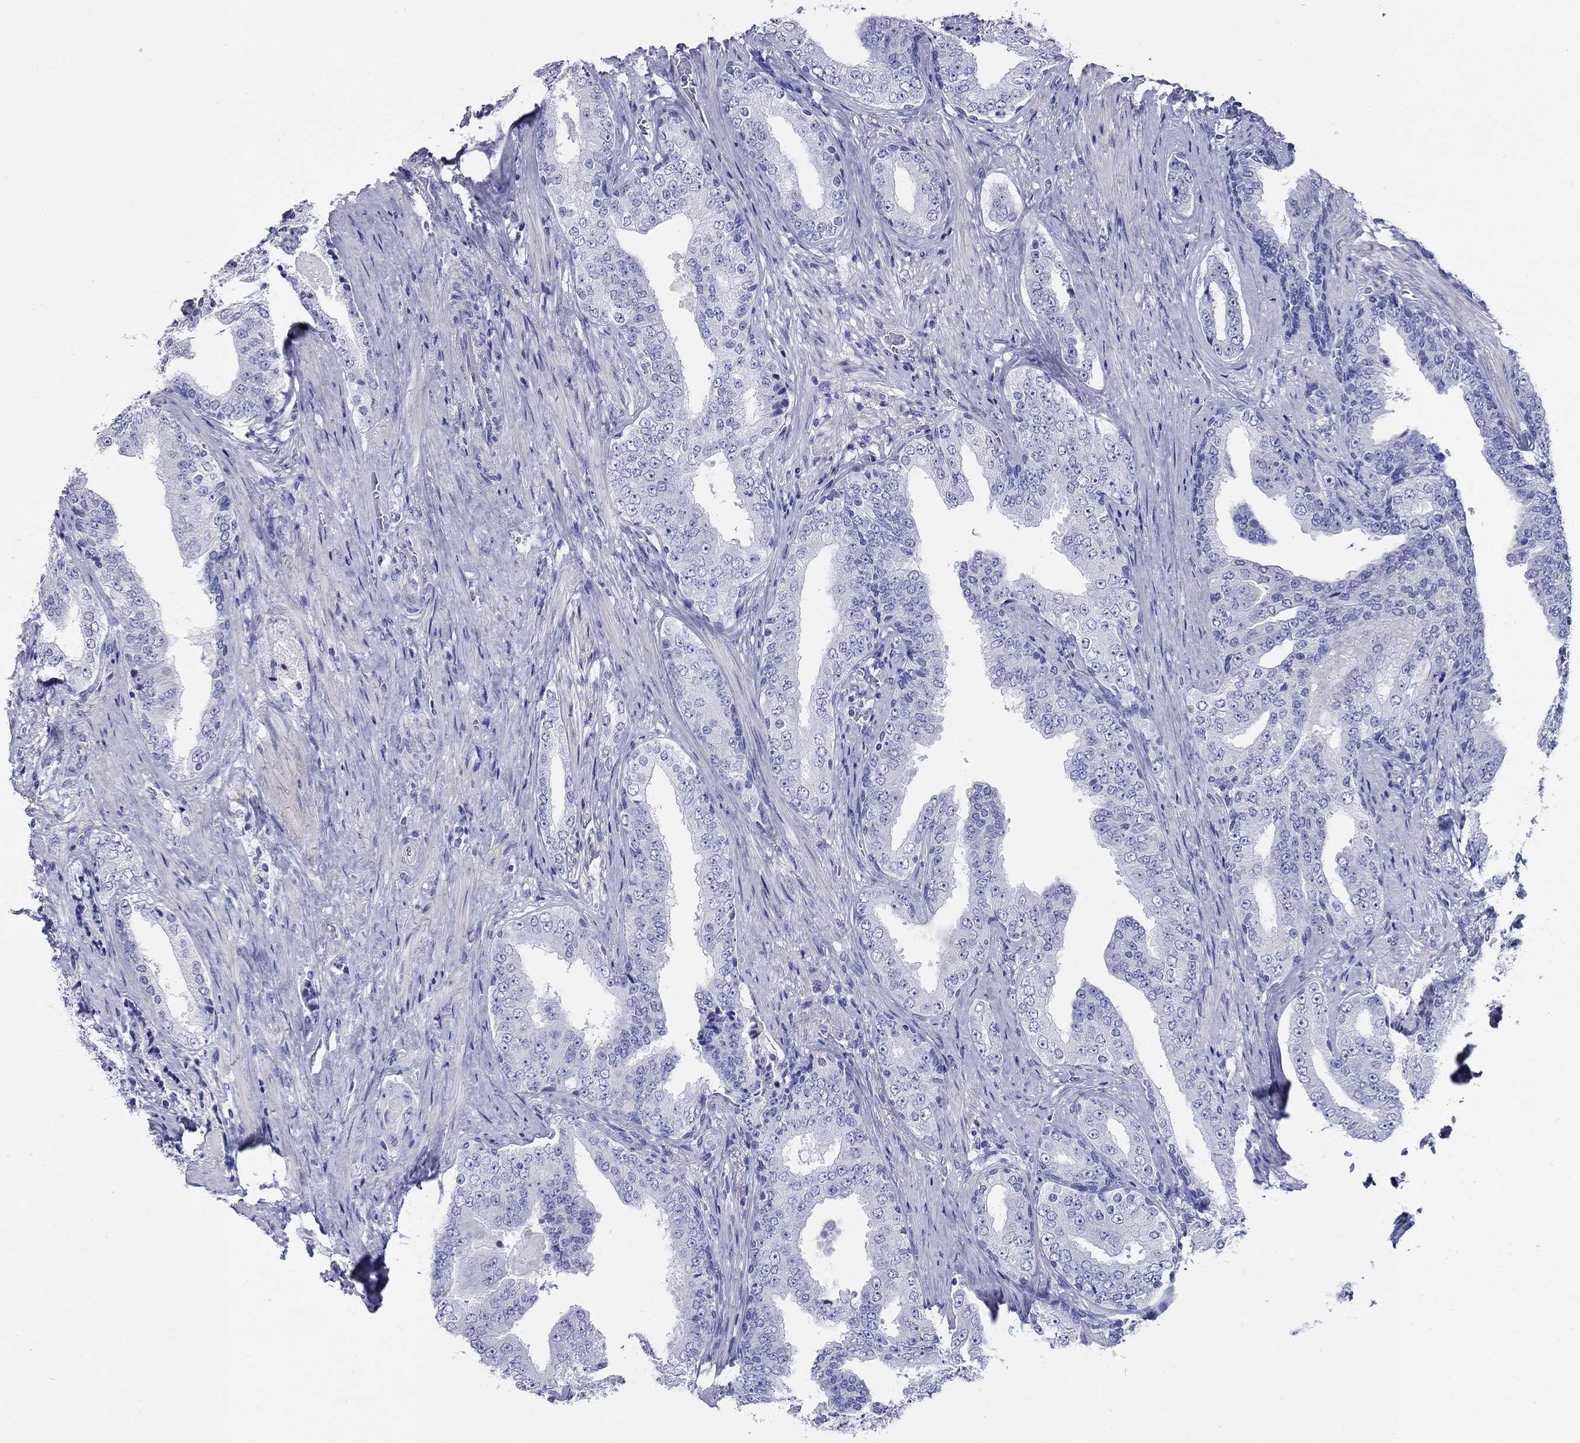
{"staining": {"intensity": "negative", "quantity": "none", "location": "none"}, "tissue": "prostate cancer", "cell_type": "Tumor cells", "image_type": "cancer", "snomed": [{"axis": "morphology", "description": "Adenocarcinoma, Low grade"}, {"axis": "topography", "description": "Prostate and seminal vesicle, NOS"}], "caption": "Tumor cells are negative for brown protein staining in prostate low-grade adenocarcinoma. (IHC, brightfield microscopy, high magnification).", "gene": "CRYGS", "patient": {"sex": "male", "age": 61}}